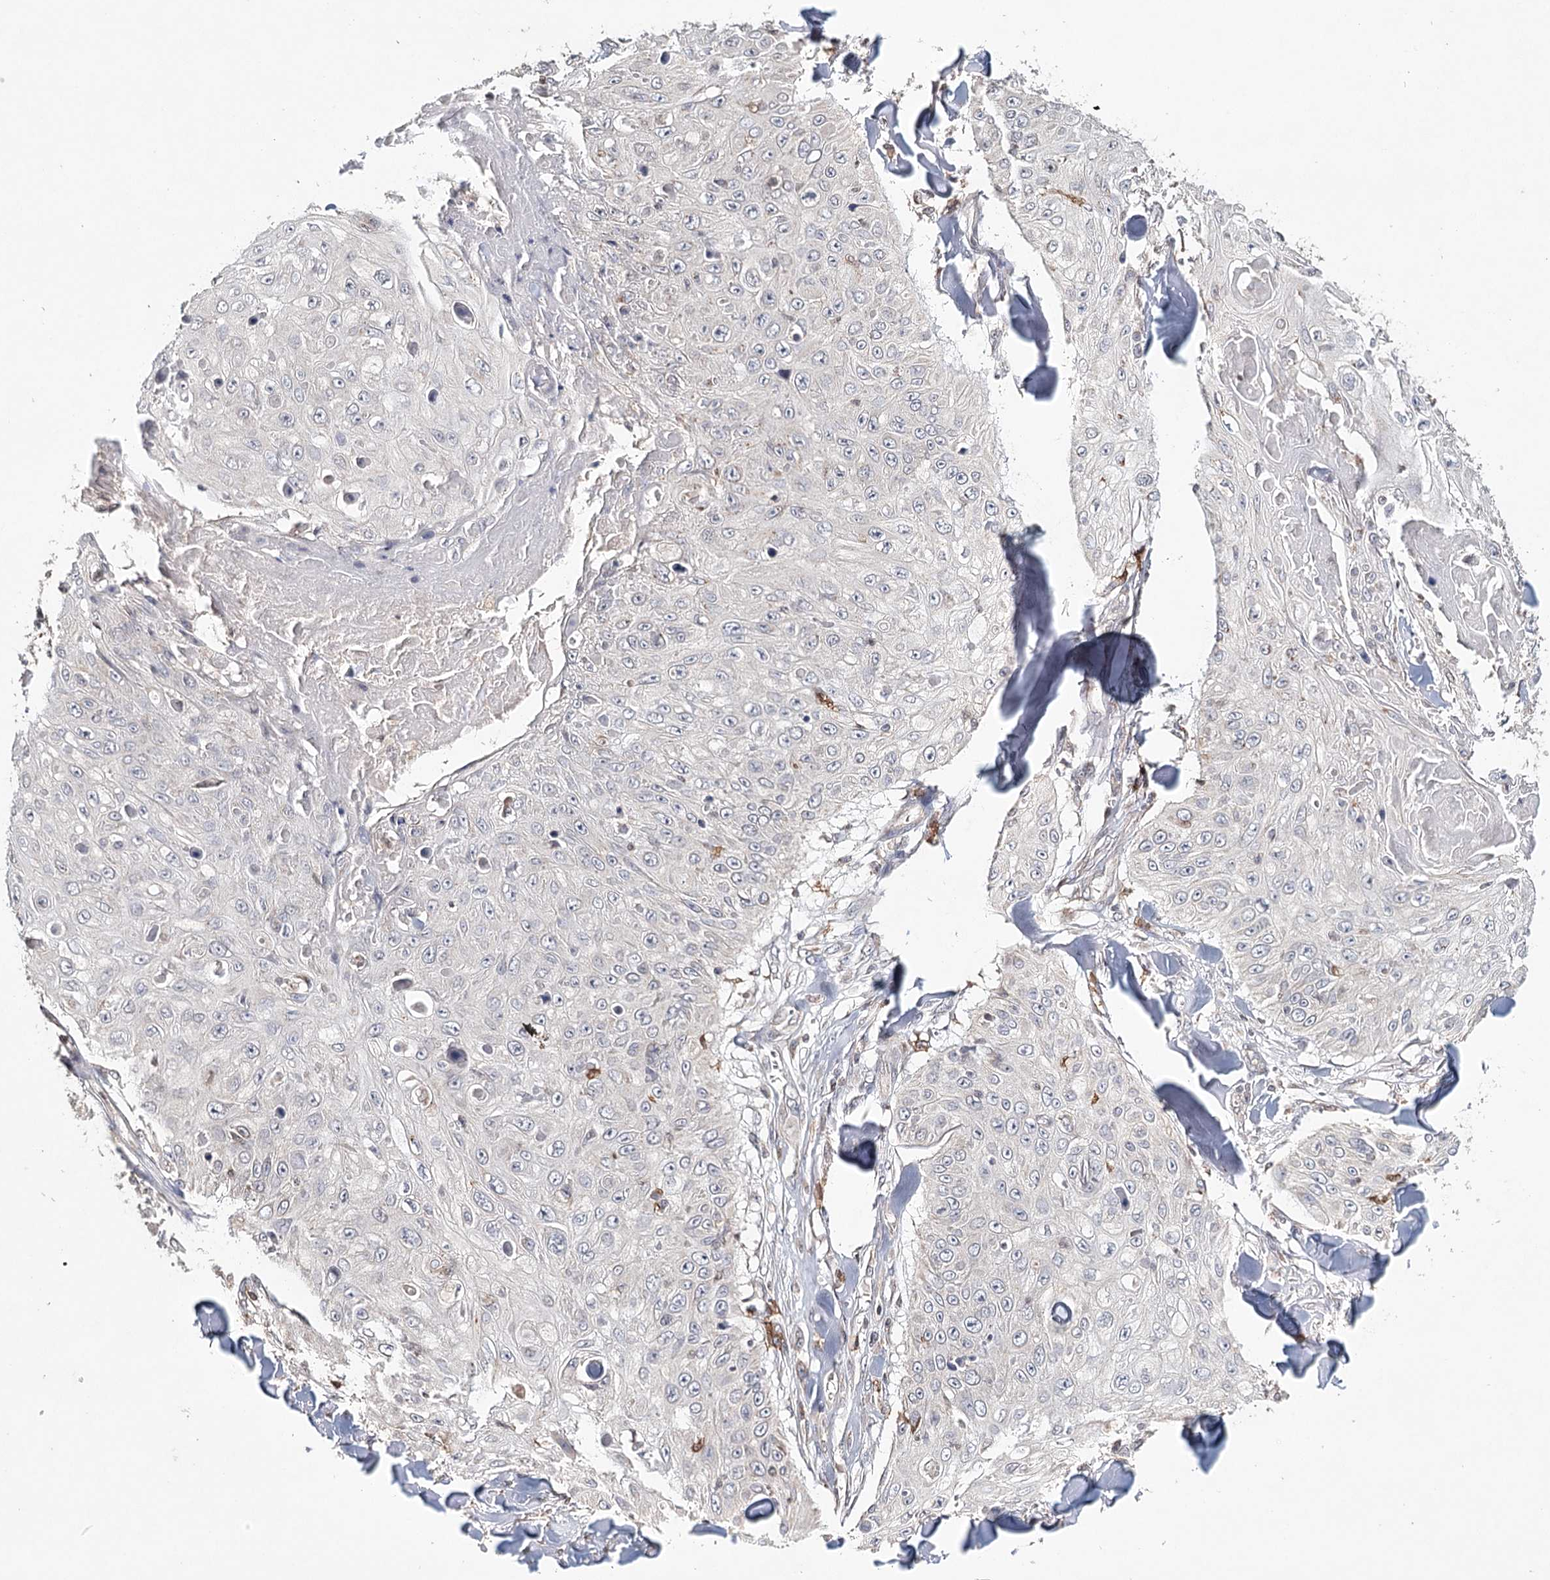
{"staining": {"intensity": "negative", "quantity": "none", "location": "none"}, "tissue": "skin cancer", "cell_type": "Tumor cells", "image_type": "cancer", "snomed": [{"axis": "morphology", "description": "Squamous cell carcinoma, NOS"}, {"axis": "topography", "description": "Skin"}], "caption": "The histopathology image reveals no significant expression in tumor cells of squamous cell carcinoma (skin).", "gene": "ICOS", "patient": {"sex": "male", "age": 86}}